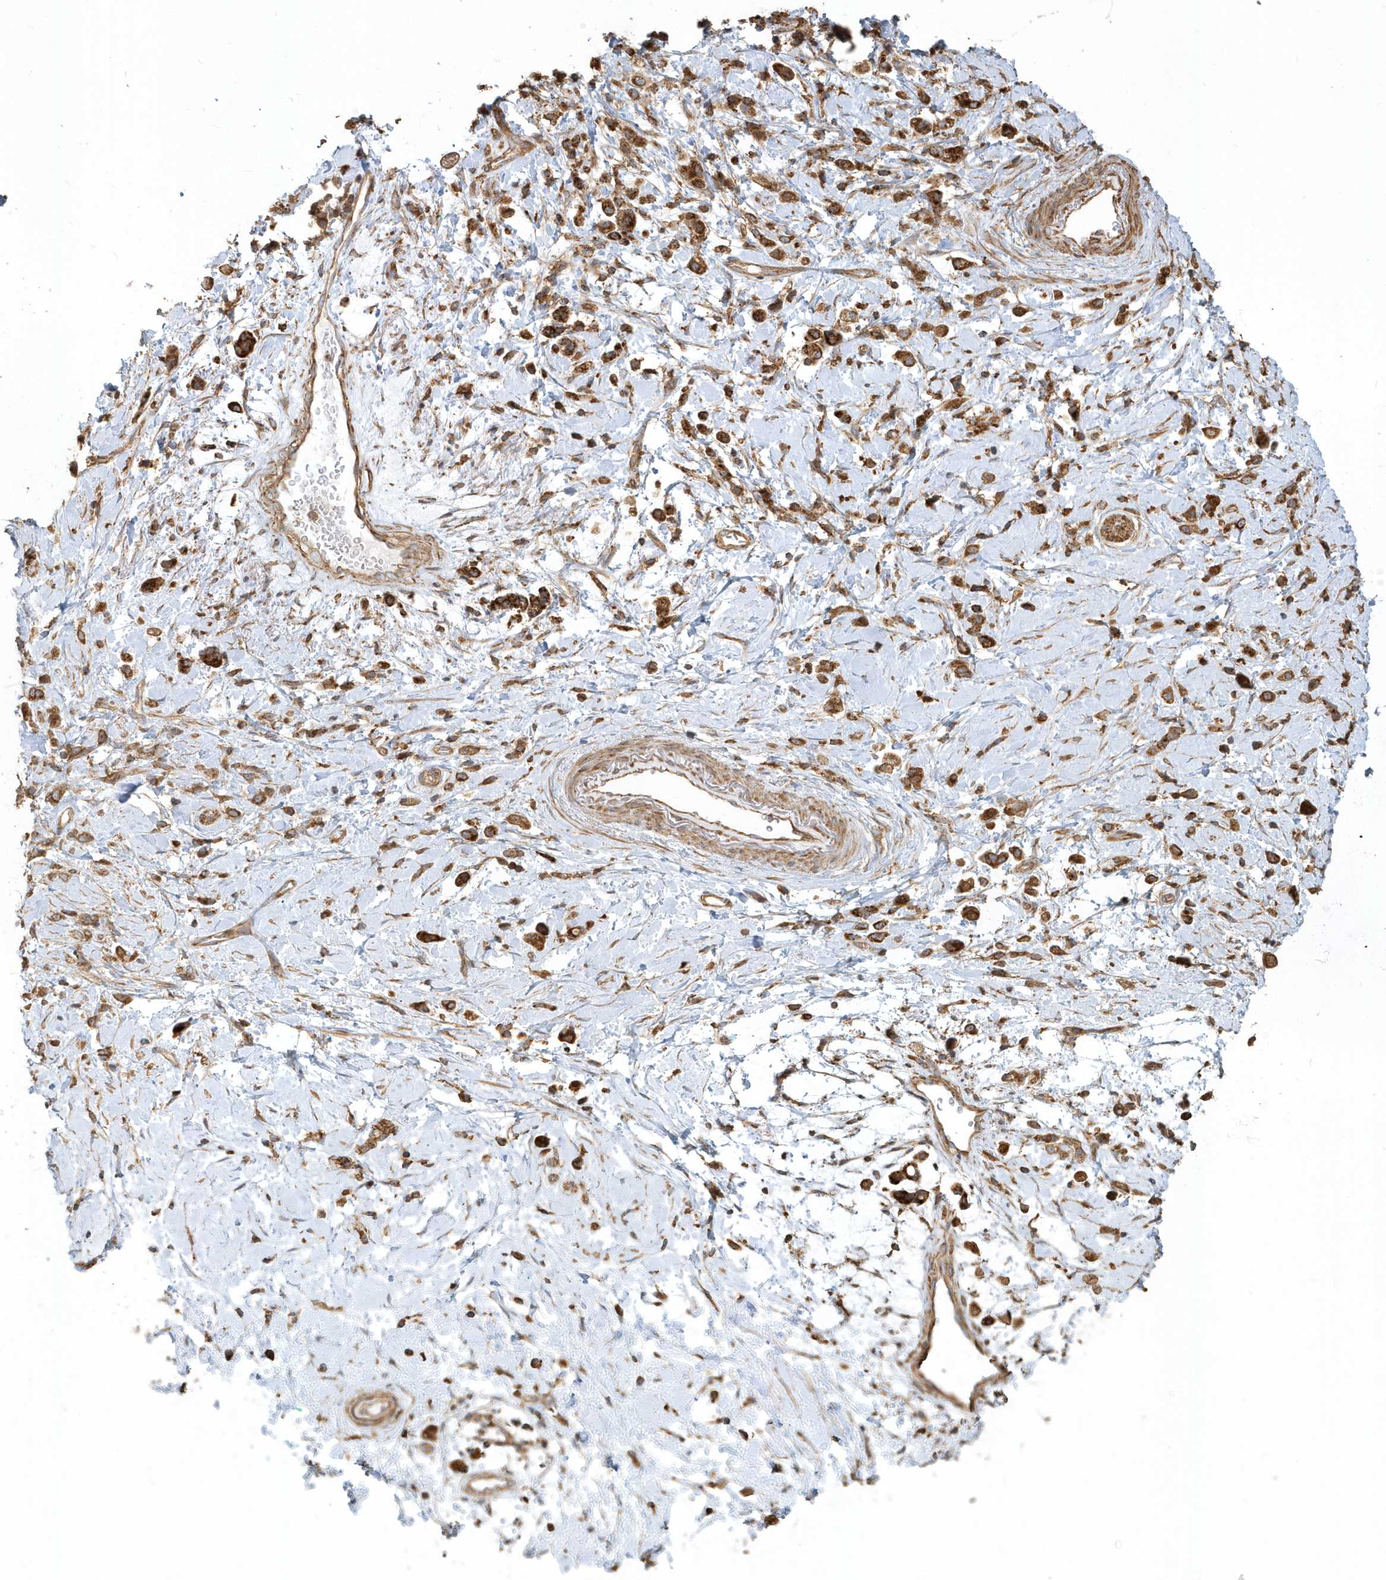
{"staining": {"intensity": "strong", "quantity": ">75%", "location": "cytoplasmic/membranous"}, "tissue": "stomach cancer", "cell_type": "Tumor cells", "image_type": "cancer", "snomed": [{"axis": "morphology", "description": "Adenocarcinoma, NOS"}, {"axis": "topography", "description": "Stomach"}], "caption": "Tumor cells exhibit strong cytoplasmic/membranous positivity in about >75% of cells in stomach cancer (adenocarcinoma).", "gene": "TRAIP", "patient": {"sex": "female", "age": 60}}